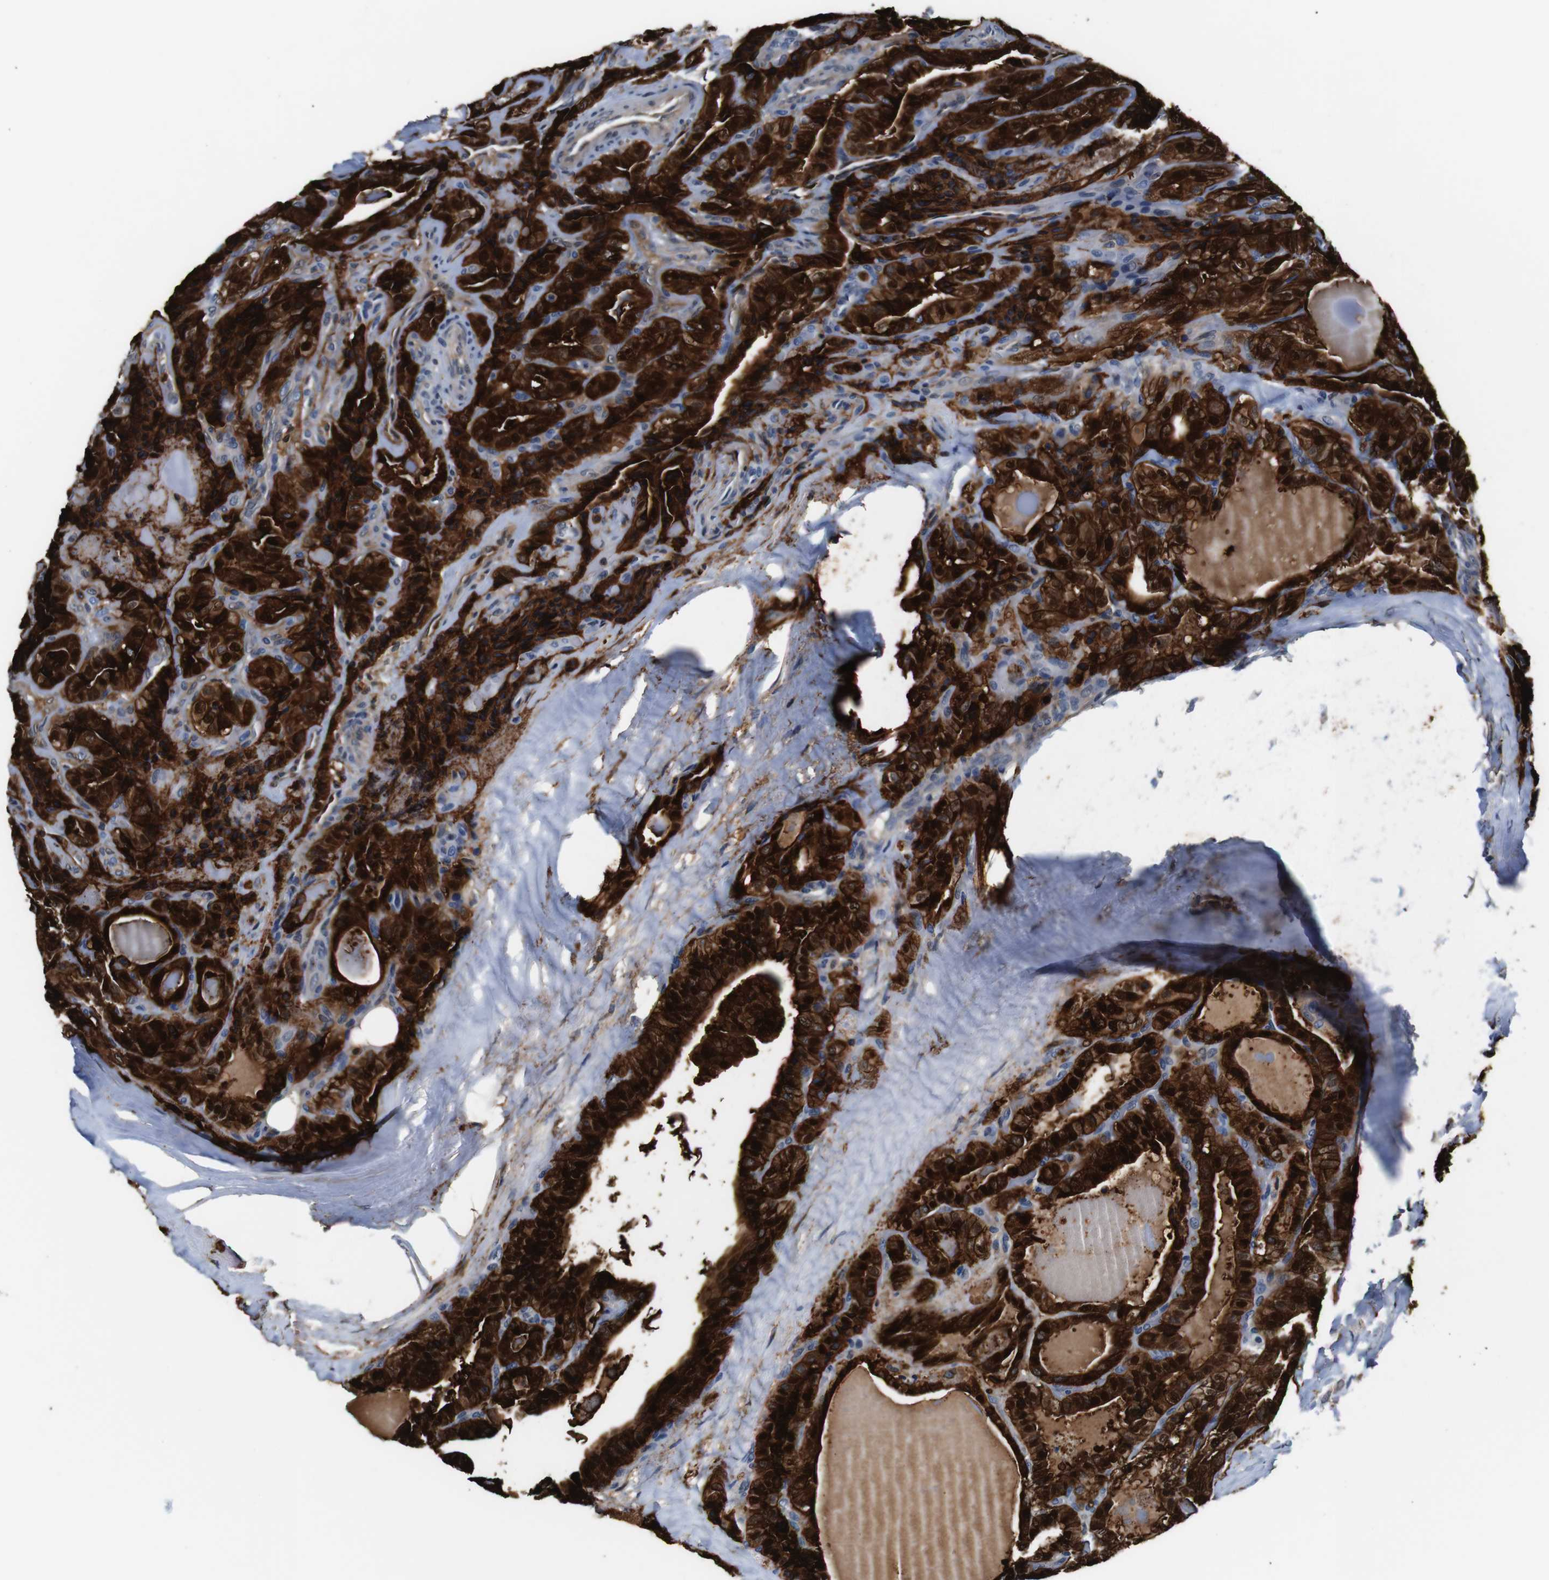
{"staining": {"intensity": "strong", "quantity": ">75%", "location": "cytoplasmic/membranous,nuclear"}, "tissue": "thyroid cancer", "cell_type": "Tumor cells", "image_type": "cancer", "snomed": [{"axis": "morphology", "description": "Papillary adenocarcinoma, NOS"}, {"axis": "topography", "description": "Thyroid gland"}], "caption": "Immunohistochemical staining of thyroid cancer (papillary adenocarcinoma) displays high levels of strong cytoplasmic/membranous and nuclear expression in about >75% of tumor cells.", "gene": "ANXA1", "patient": {"sex": "male", "age": 77}}